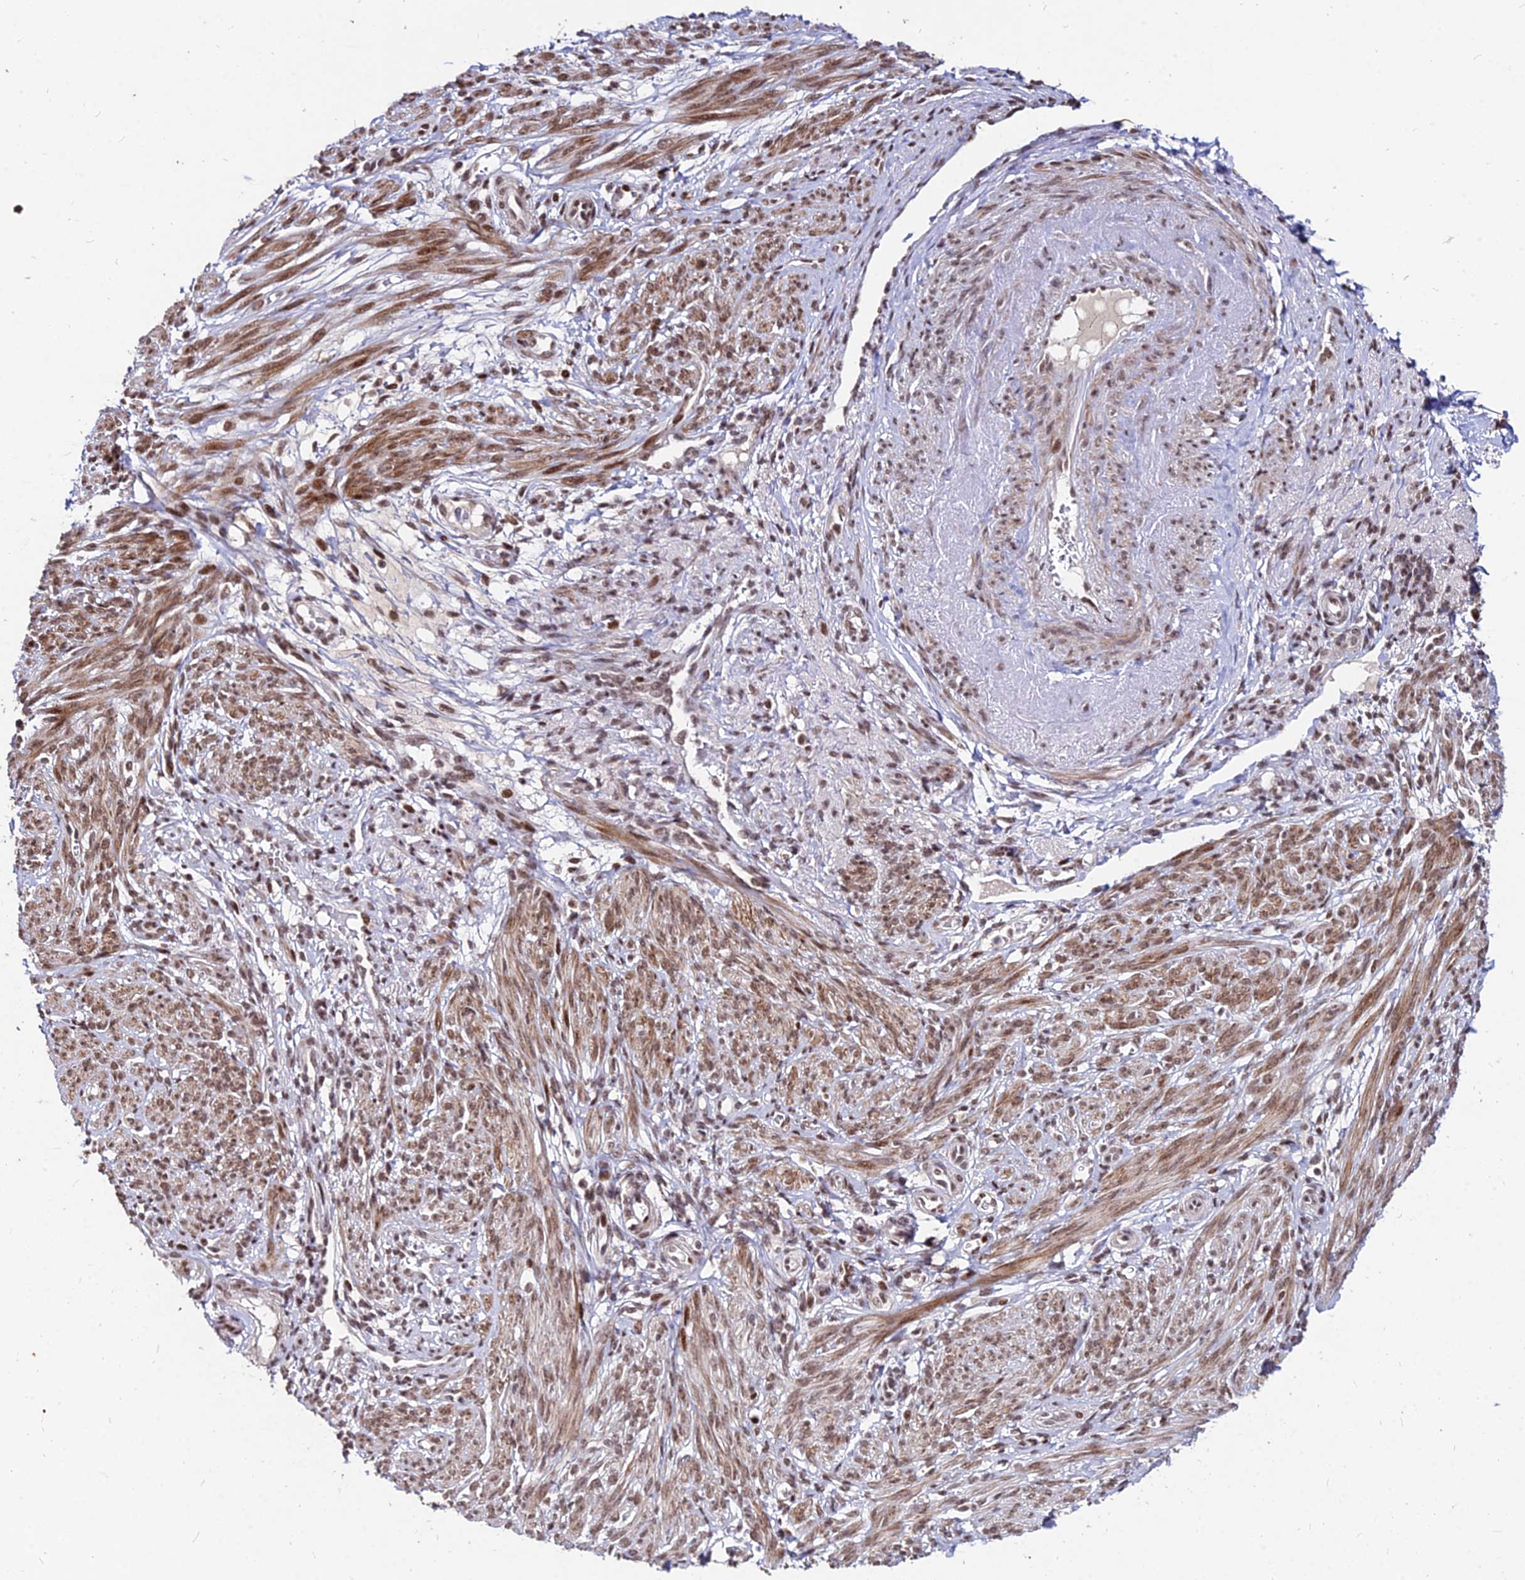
{"staining": {"intensity": "moderate", "quantity": "25%-75%", "location": "cytoplasmic/membranous,nuclear"}, "tissue": "smooth muscle", "cell_type": "Smooth muscle cells", "image_type": "normal", "snomed": [{"axis": "morphology", "description": "Normal tissue, NOS"}, {"axis": "topography", "description": "Smooth muscle"}], "caption": "DAB immunohistochemical staining of normal smooth muscle displays moderate cytoplasmic/membranous,nuclear protein positivity in about 25%-75% of smooth muscle cells.", "gene": "ZBED4", "patient": {"sex": "female", "age": 39}}